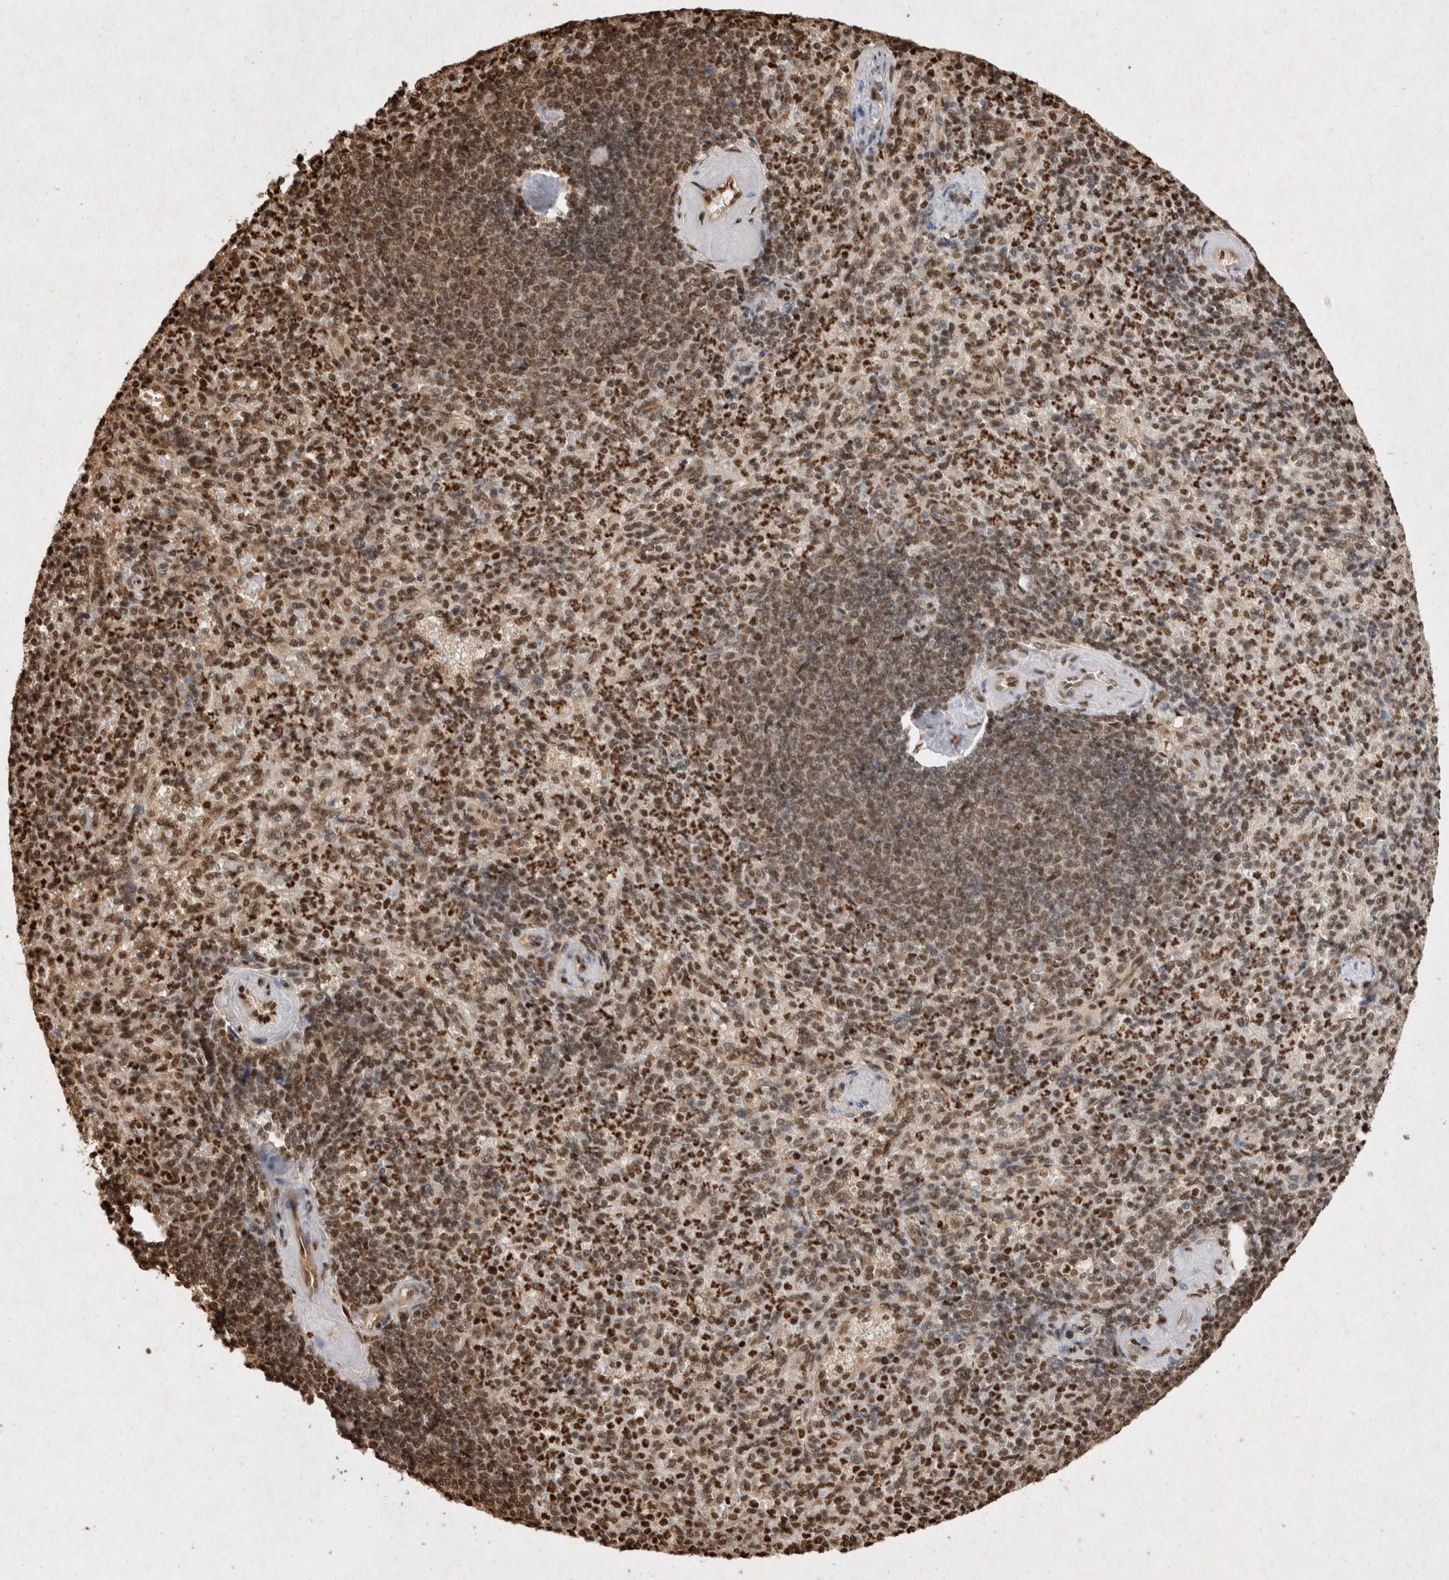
{"staining": {"intensity": "moderate", "quantity": ">75%", "location": "nuclear"}, "tissue": "spleen", "cell_type": "Cells in red pulp", "image_type": "normal", "snomed": [{"axis": "morphology", "description": "Normal tissue, NOS"}, {"axis": "topography", "description": "Spleen"}], "caption": "DAB (3,3'-diaminobenzidine) immunohistochemical staining of unremarkable human spleen displays moderate nuclear protein staining in approximately >75% of cells in red pulp.", "gene": "HDGF", "patient": {"sex": "female", "age": 74}}